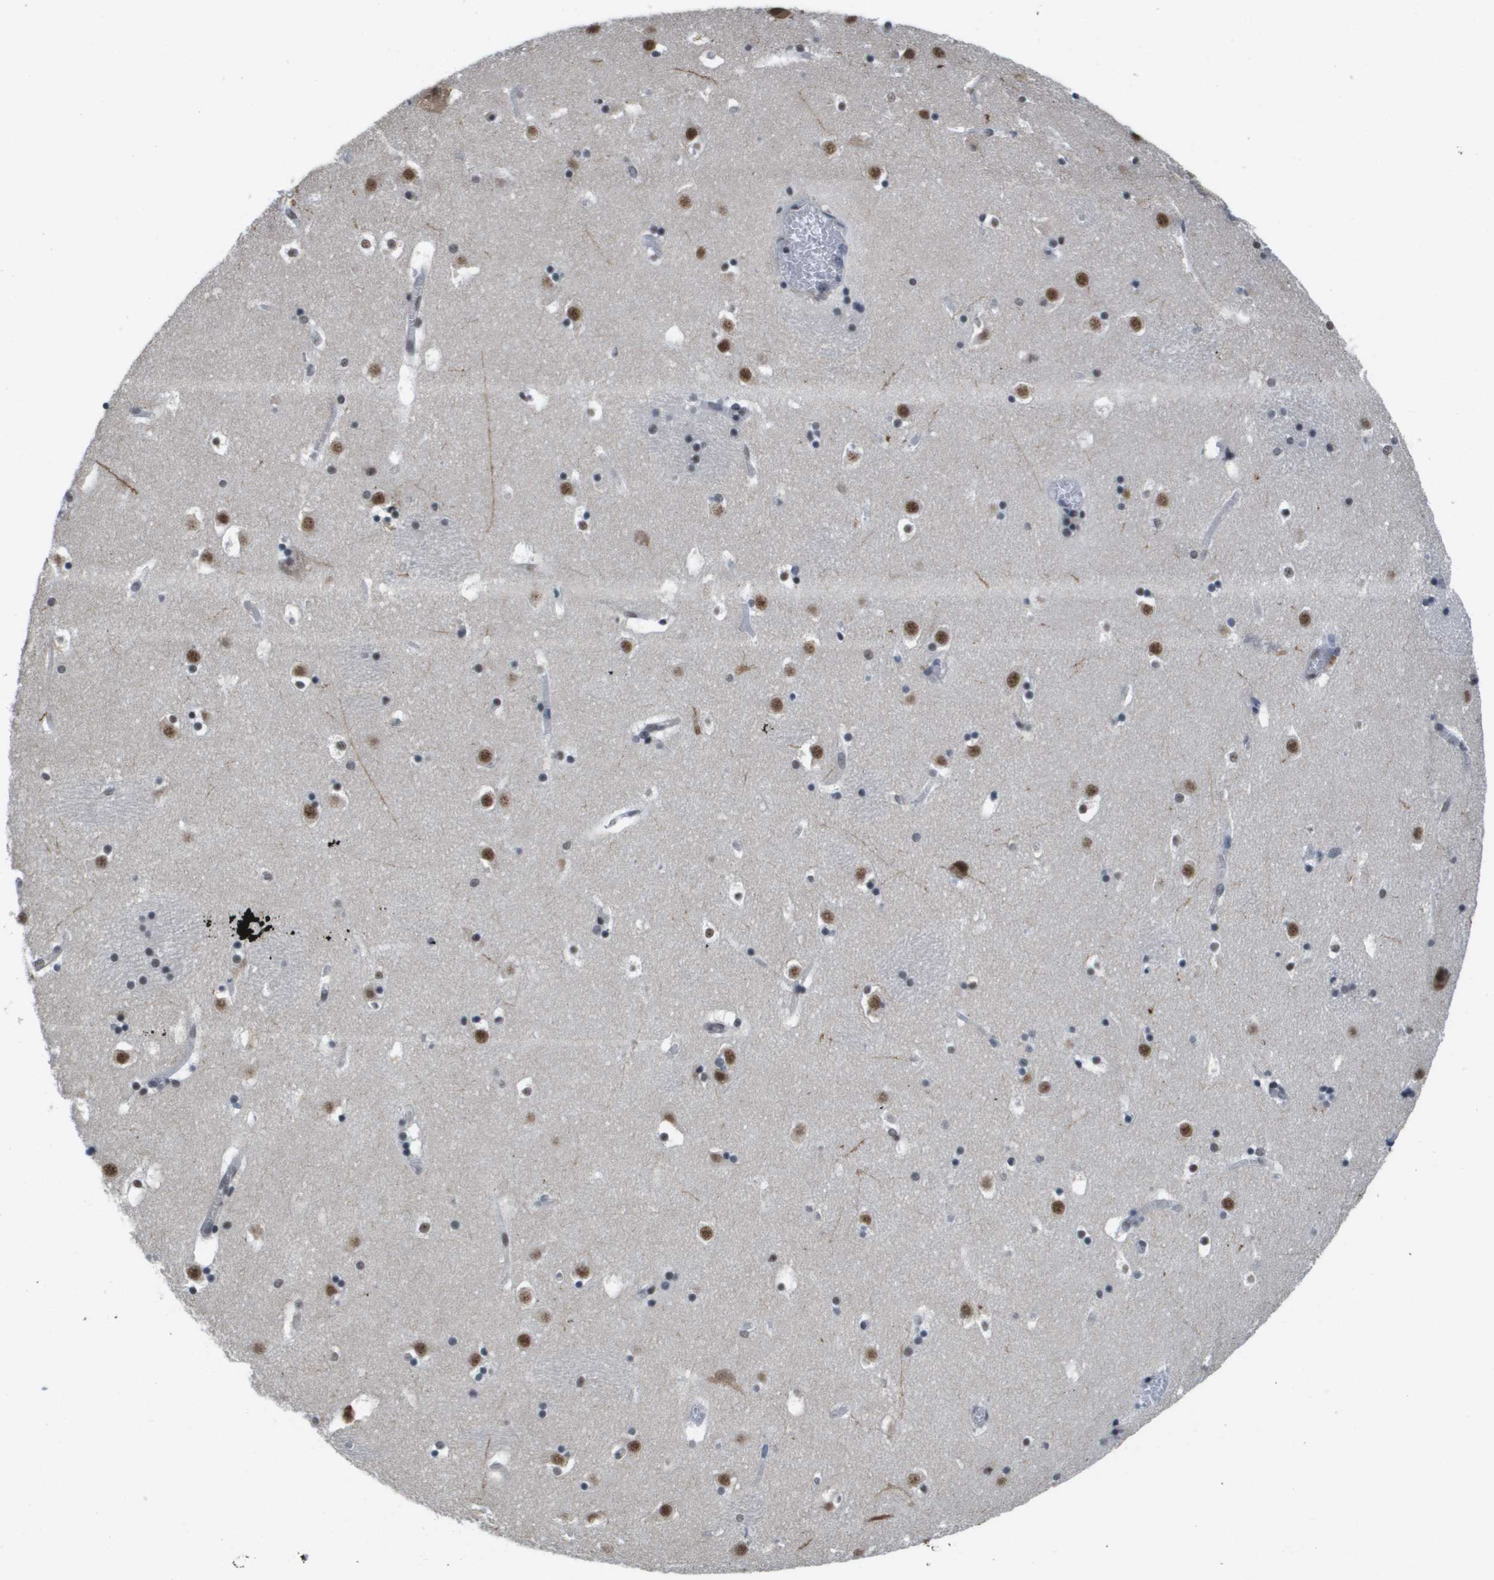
{"staining": {"intensity": "weak", "quantity": "<25%", "location": "nuclear"}, "tissue": "caudate", "cell_type": "Glial cells", "image_type": "normal", "snomed": [{"axis": "morphology", "description": "Normal tissue, NOS"}, {"axis": "topography", "description": "Lateral ventricle wall"}], "caption": "High magnification brightfield microscopy of benign caudate stained with DAB (3,3'-diaminobenzidine) (brown) and counterstained with hematoxylin (blue): glial cells show no significant positivity. (DAB (3,3'-diaminobenzidine) immunohistochemistry (IHC), high magnification).", "gene": "ISY1", "patient": {"sex": "male", "age": 45}}